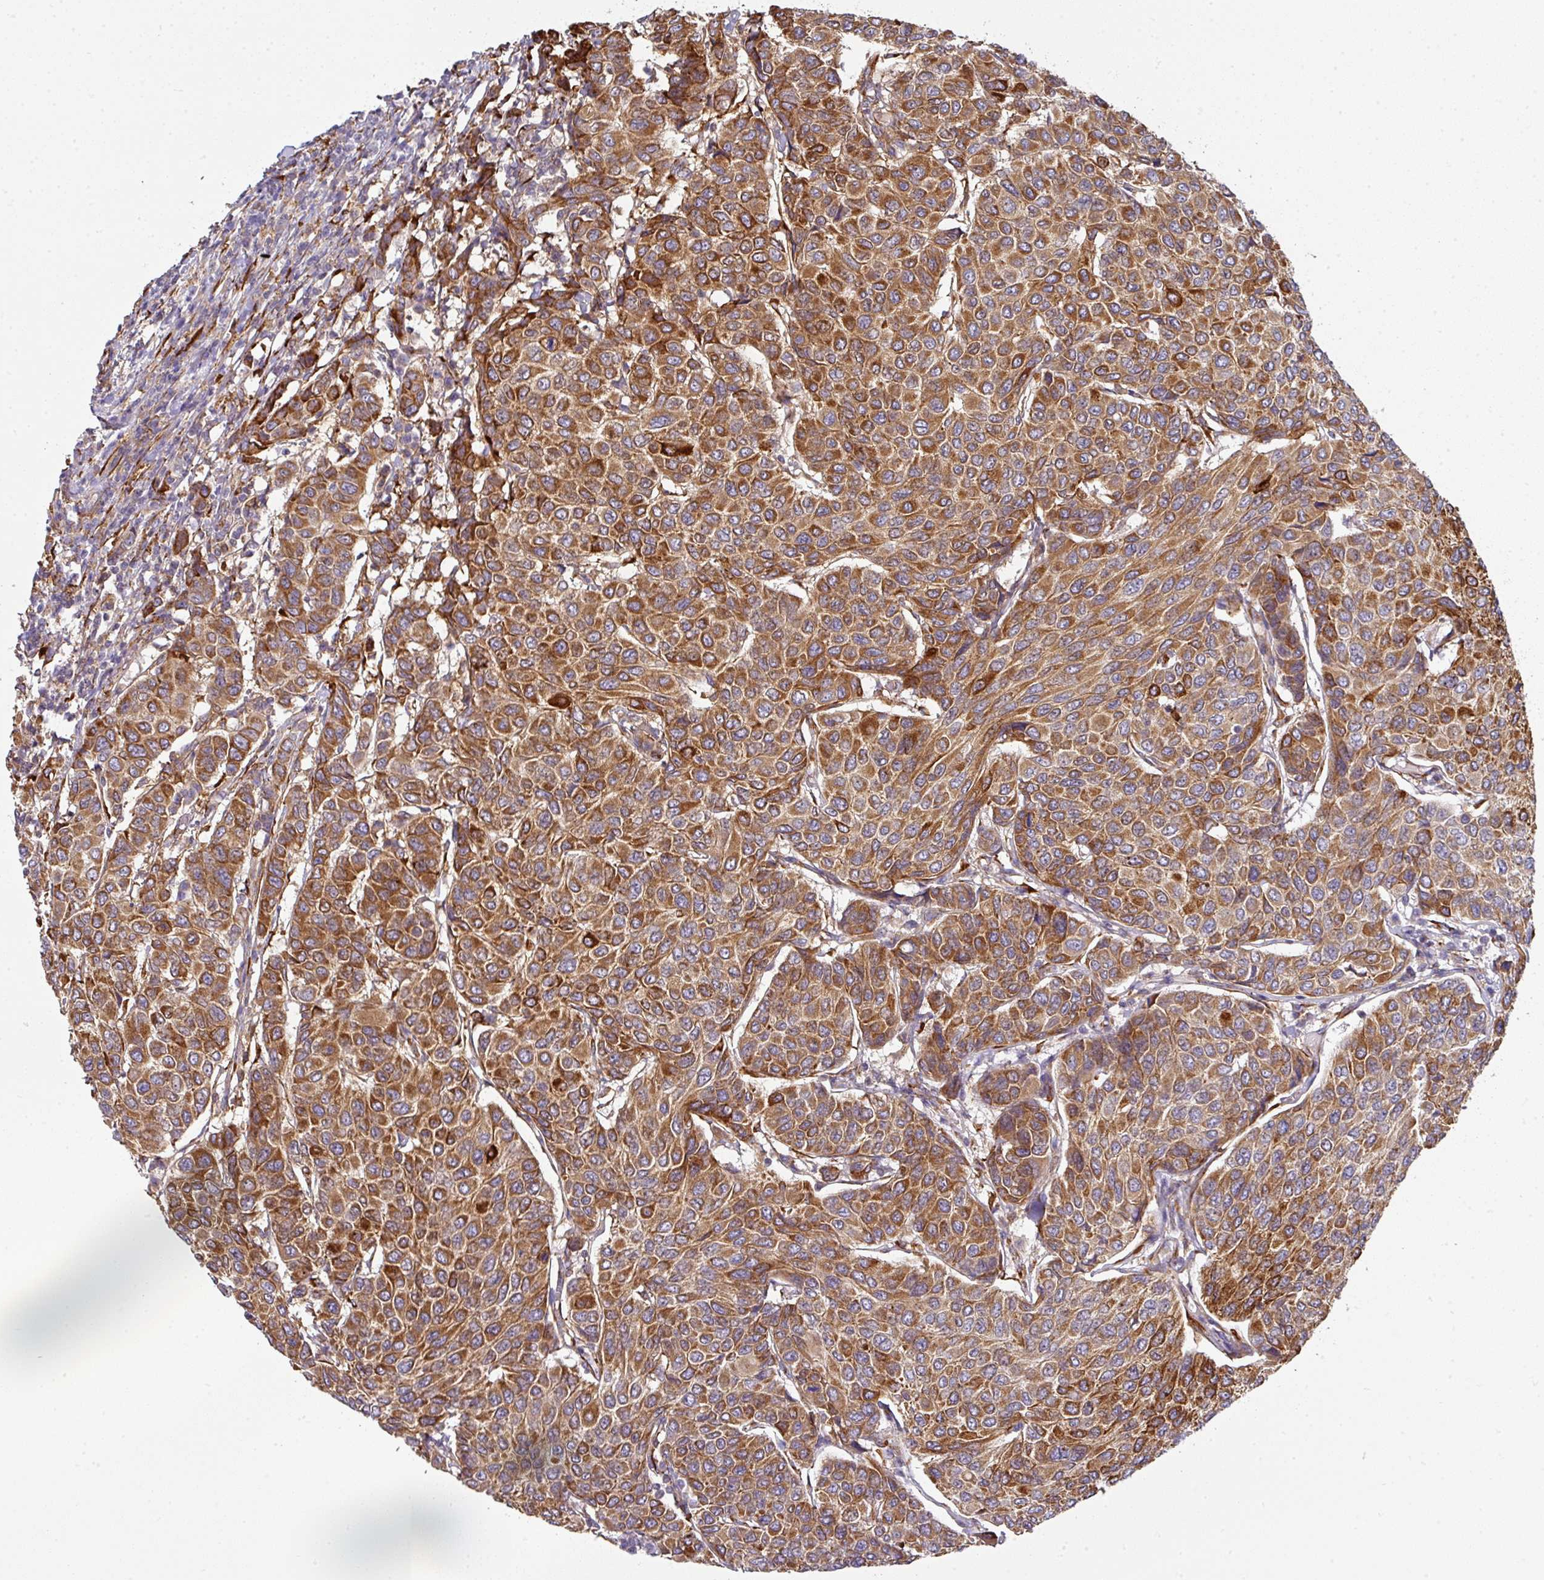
{"staining": {"intensity": "strong", "quantity": ">75%", "location": "cytoplasmic/membranous"}, "tissue": "breast cancer", "cell_type": "Tumor cells", "image_type": "cancer", "snomed": [{"axis": "morphology", "description": "Duct carcinoma"}, {"axis": "topography", "description": "Breast"}], "caption": "Human breast intraductal carcinoma stained for a protein (brown) displays strong cytoplasmic/membranous positive expression in approximately >75% of tumor cells.", "gene": "ZNF268", "patient": {"sex": "female", "age": 55}}